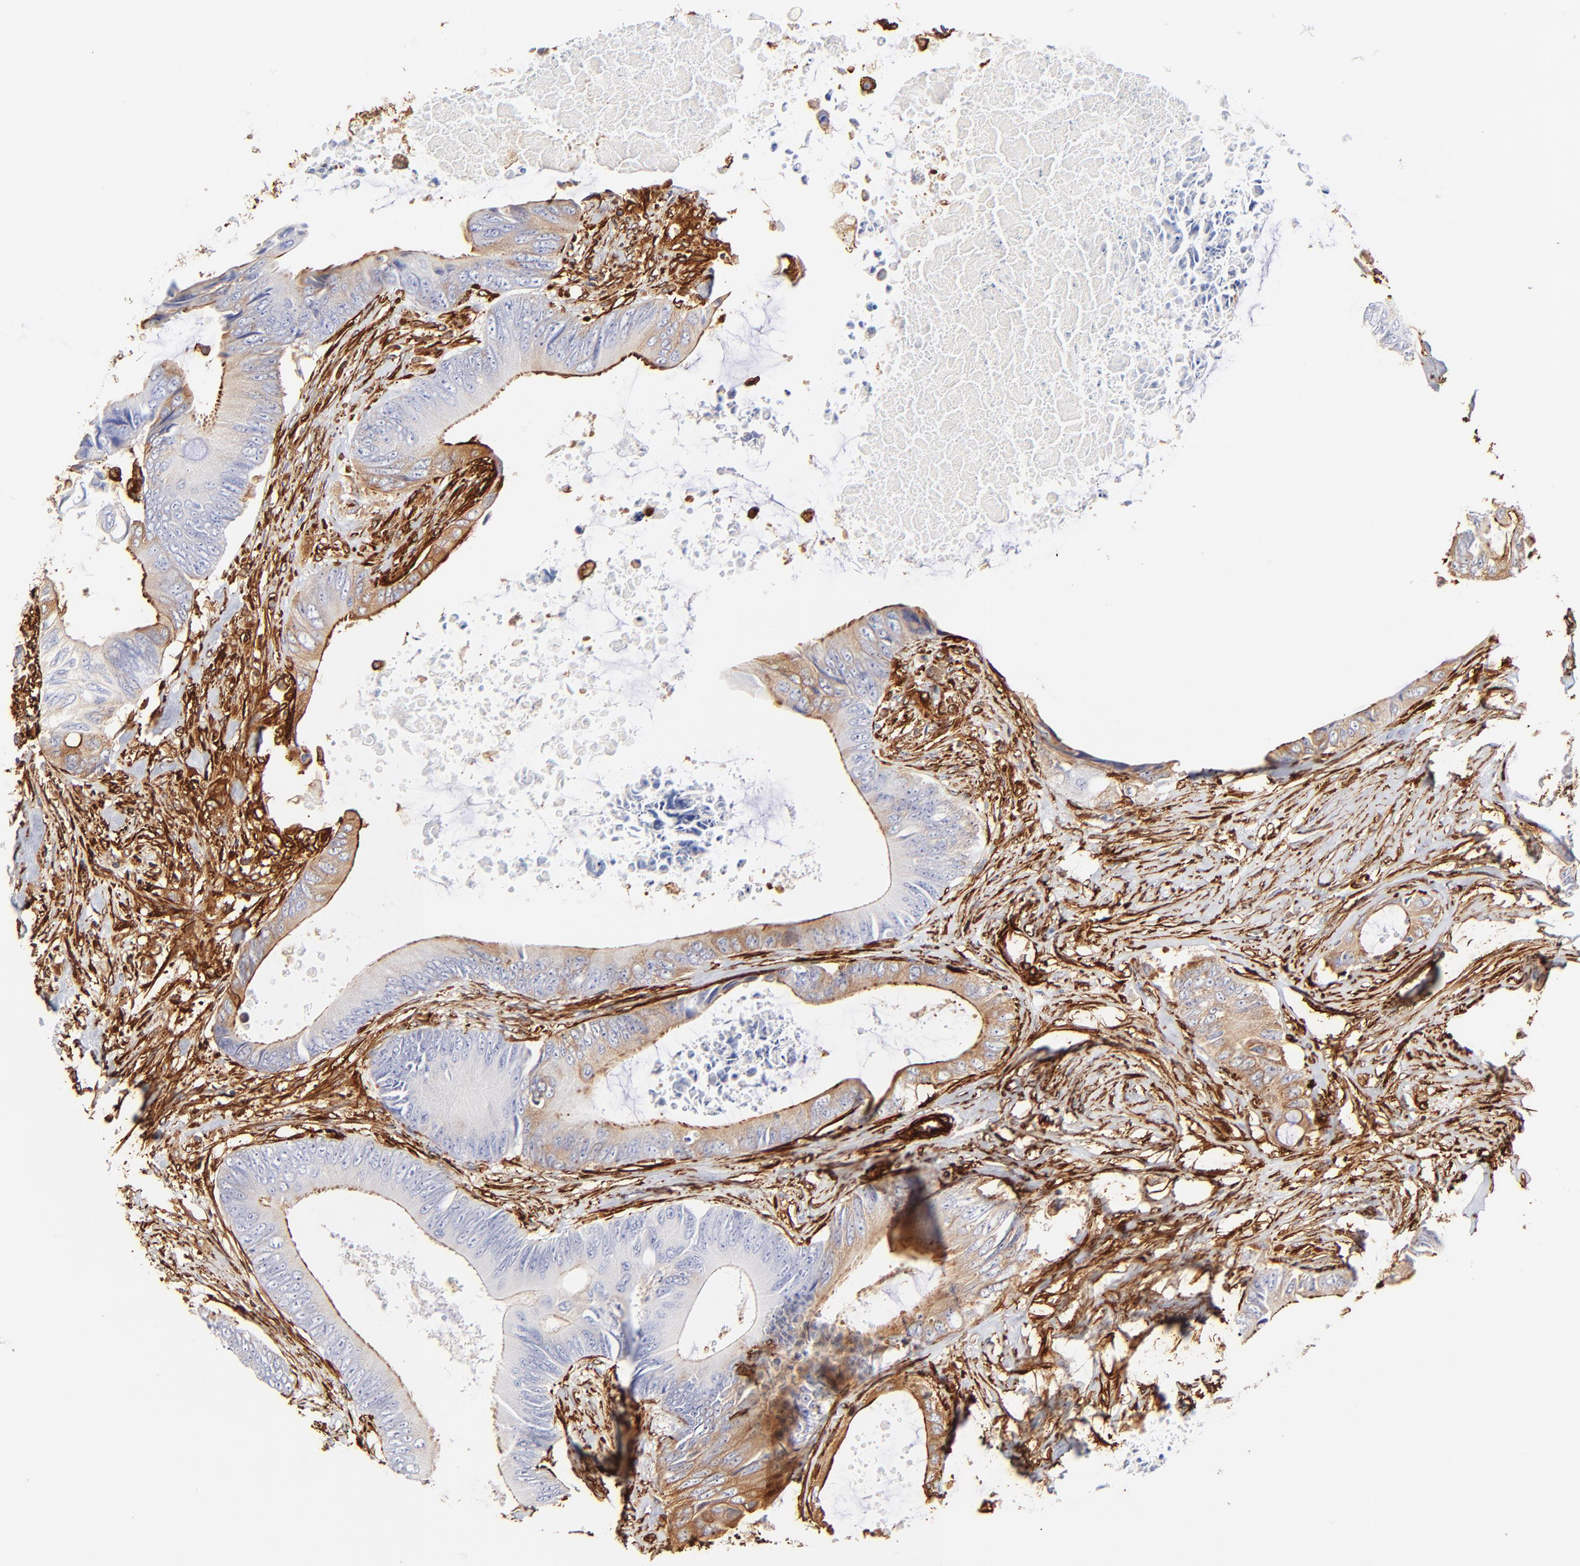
{"staining": {"intensity": "moderate", "quantity": "25%-75%", "location": "cytoplasmic/membranous"}, "tissue": "colorectal cancer", "cell_type": "Tumor cells", "image_type": "cancer", "snomed": [{"axis": "morphology", "description": "Normal tissue, NOS"}, {"axis": "morphology", "description": "Adenocarcinoma, NOS"}, {"axis": "topography", "description": "Rectum"}, {"axis": "topography", "description": "Peripheral nerve tissue"}], "caption": "This is a micrograph of immunohistochemistry (IHC) staining of colorectal cancer (adenocarcinoma), which shows moderate positivity in the cytoplasmic/membranous of tumor cells.", "gene": "FLNA", "patient": {"sex": "female", "age": 77}}